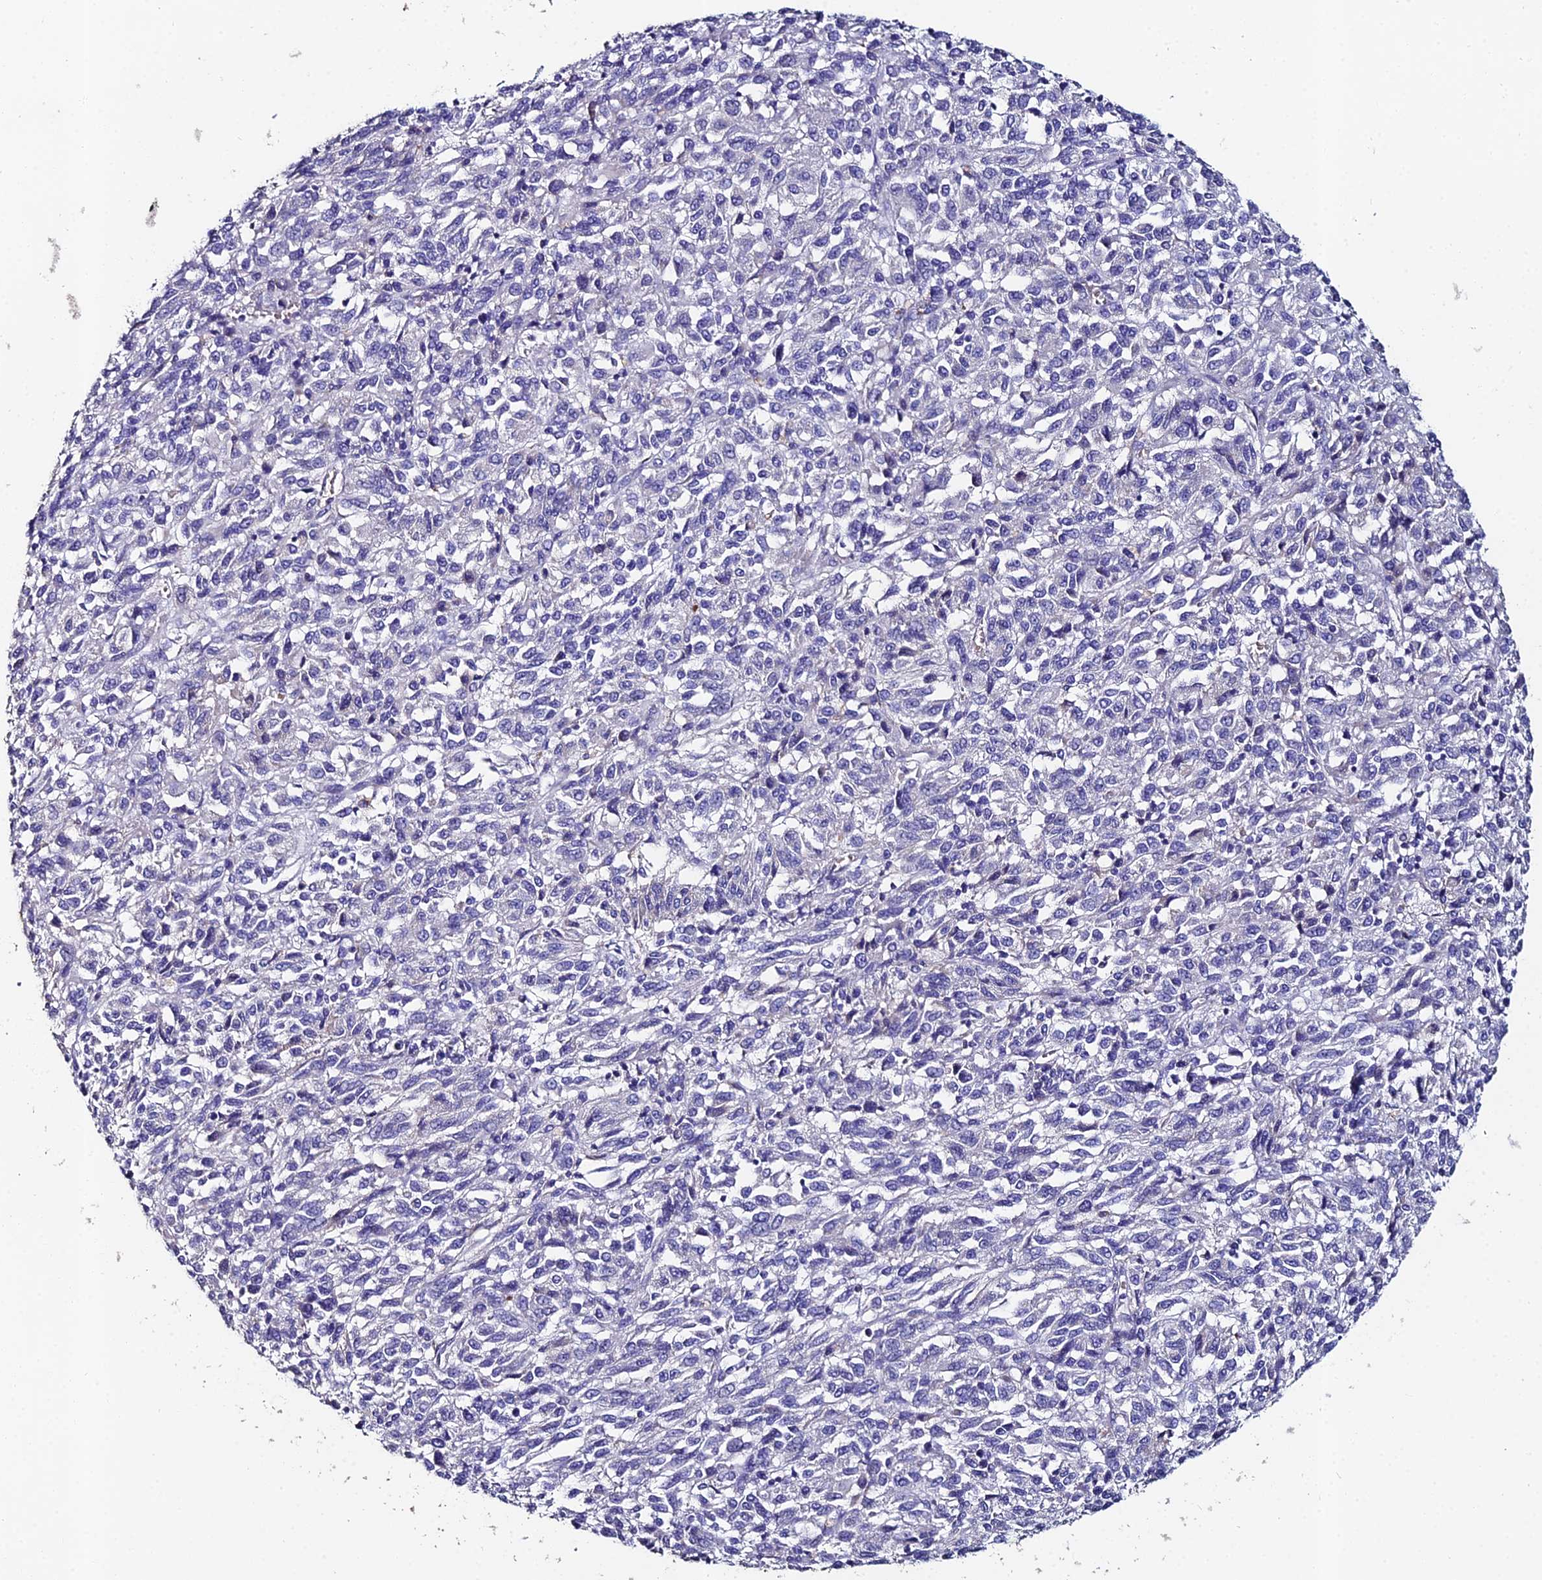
{"staining": {"intensity": "negative", "quantity": "none", "location": "none"}, "tissue": "melanoma", "cell_type": "Tumor cells", "image_type": "cancer", "snomed": [{"axis": "morphology", "description": "Malignant melanoma, Metastatic site"}, {"axis": "topography", "description": "Lung"}], "caption": "DAB immunohistochemical staining of melanoma demonstrates no significant positivity in tumor cells.", "gene": "ESRRG", "patient": {"sex": "male", "age": 64}}